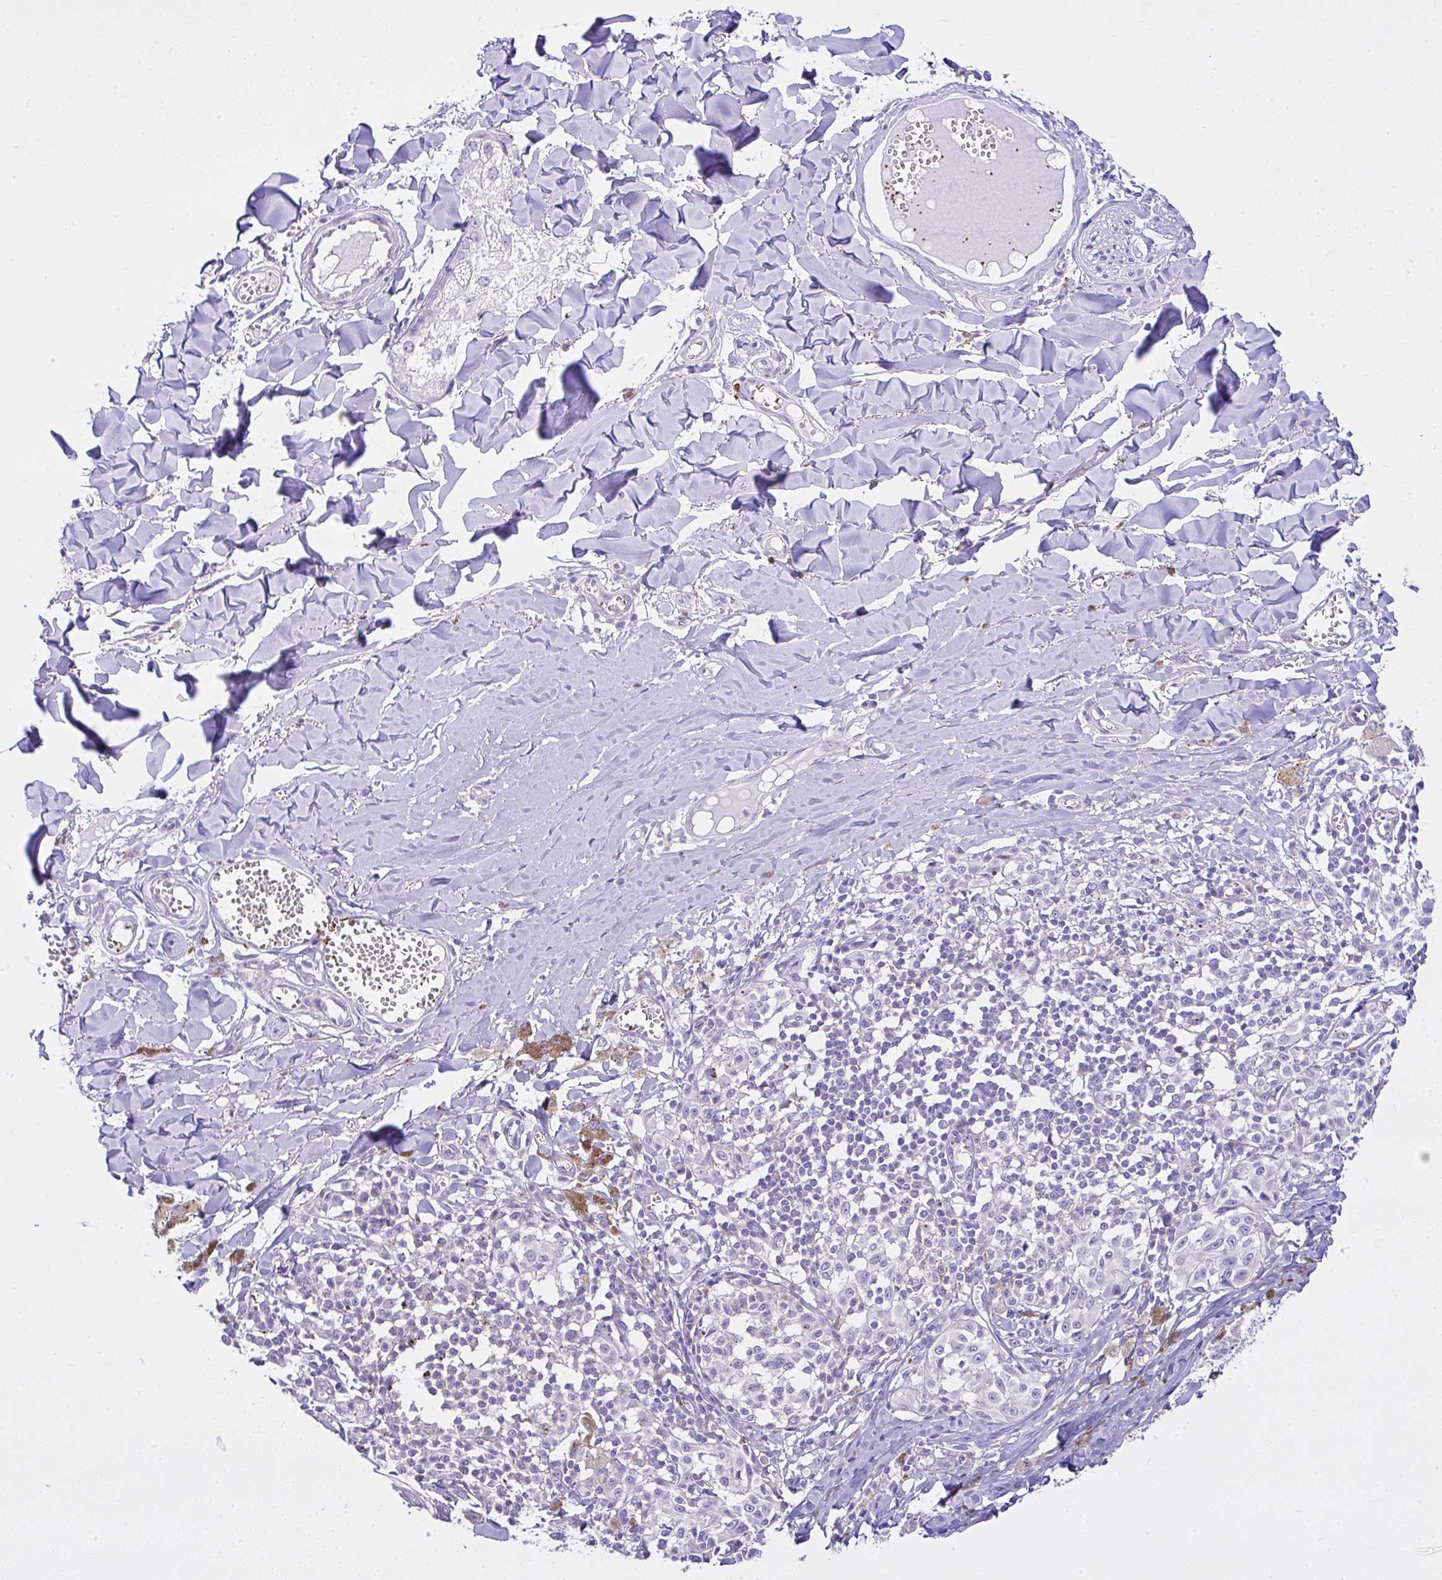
{"staining": {"intensity": "negative", "quantity": "none", "location": "none"}, "tissue": "melanoma", "cell_type": "Tumor cells", "image_type": "cancer", "snomed": [{"axis": "morphology", "description": "Malignant melanoma, NOS"}, {"axis": "topography", "description": "Skin"}], "caption": "Image shows no significant protein positivity in tumor cells of melanoma.", "gene": "CCDC142", "patient": {"sex": "female", "age": 43}}